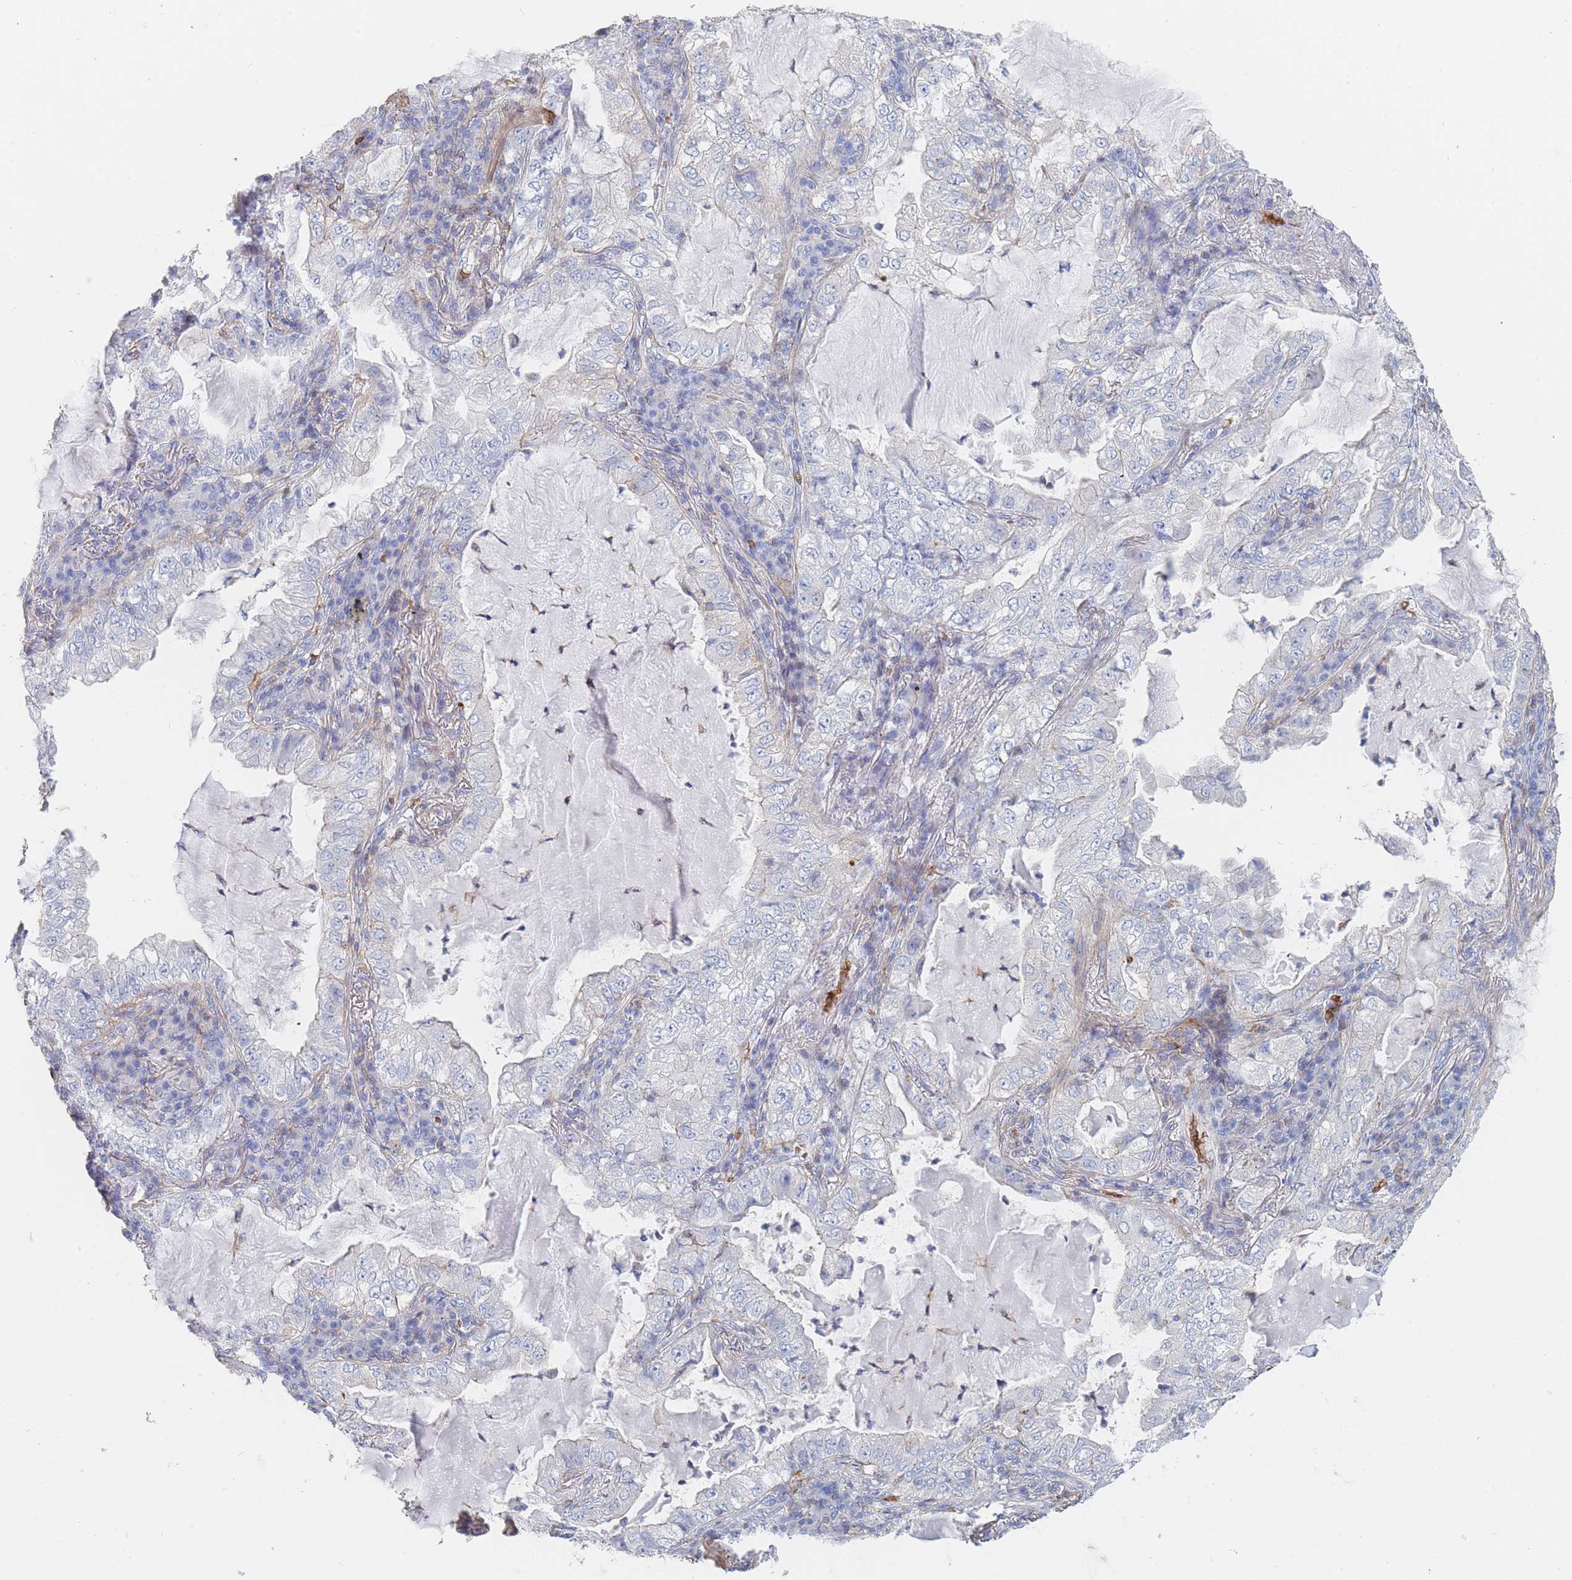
{"staining": {"intensity": "negative", "quantity": "none", "location": "none"}, "tissue": "lung cancer", "cell_type": "Tumor cells", "image_type": "cancer", "snomed": [{"axis": "morphology", "description": "Adenocarcinoma, NOS"}, {"axis": "topography", "description": "Lung"}], "caption": "The image exhibits no significant positivity in tumor cells of adenocarcinoma (lung).", "gene": "SLC2A1", "patient": {"sex": "female", "age": 73}}